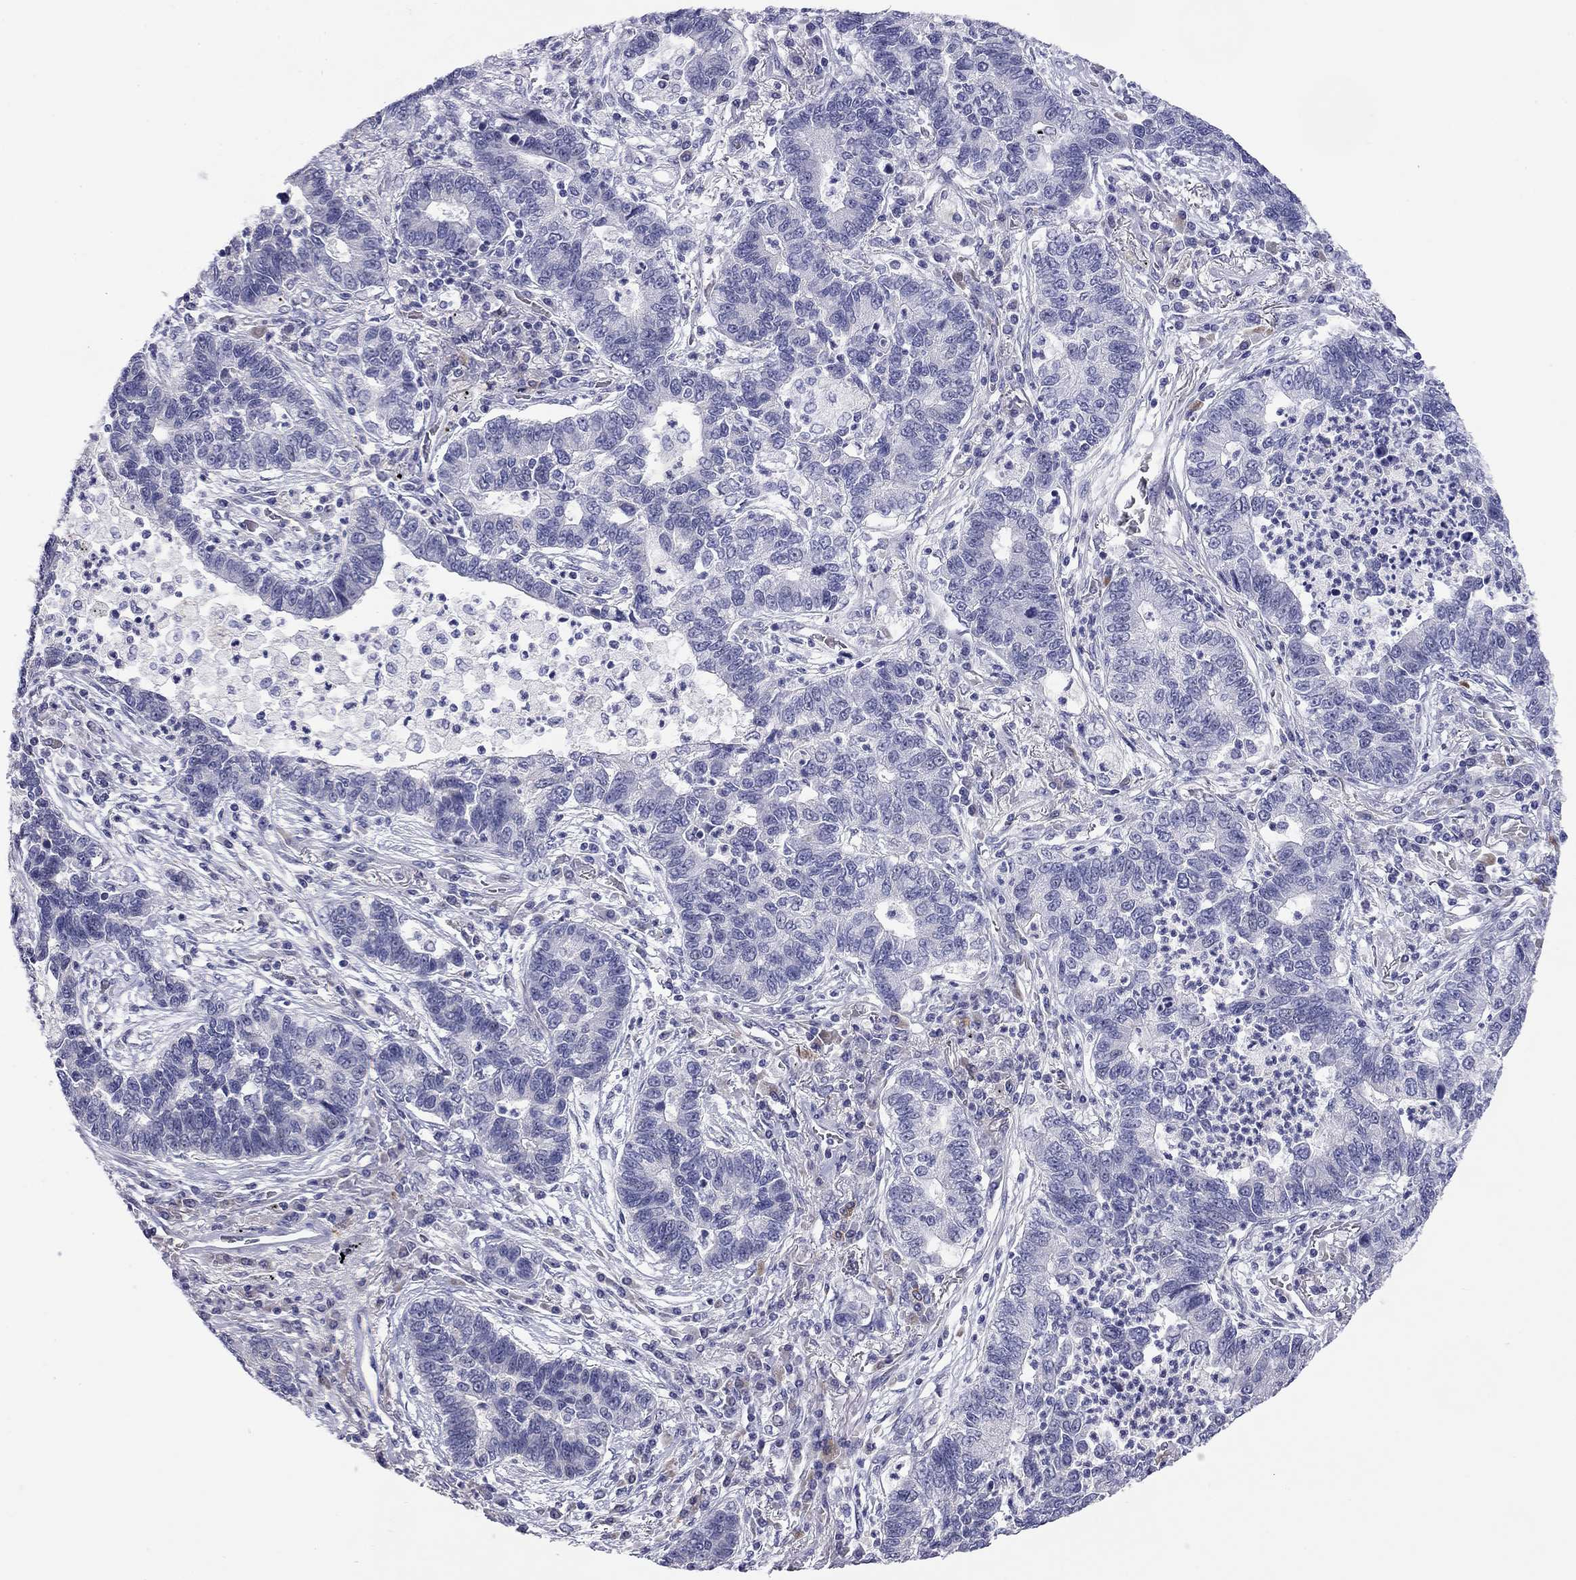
{"staining": {"intensity": "negative", "quantity": "none", "location": "none"}, "tissue": "lung cancer", "cell_type": "Tumor cells", "image_type": "cancer", "snomed": [{"axis": "morphology", "description": "Adenocarcinoma, NOS"}, {"axis": "topography", "description": "Lung"}], "caption": "Human lung cancer (adenocarcinoma) stained for a protein using IHC reveals no staining in tumor cells.", "gene": "C8orf88", "patient": {"sex": "female", "age": 57}}